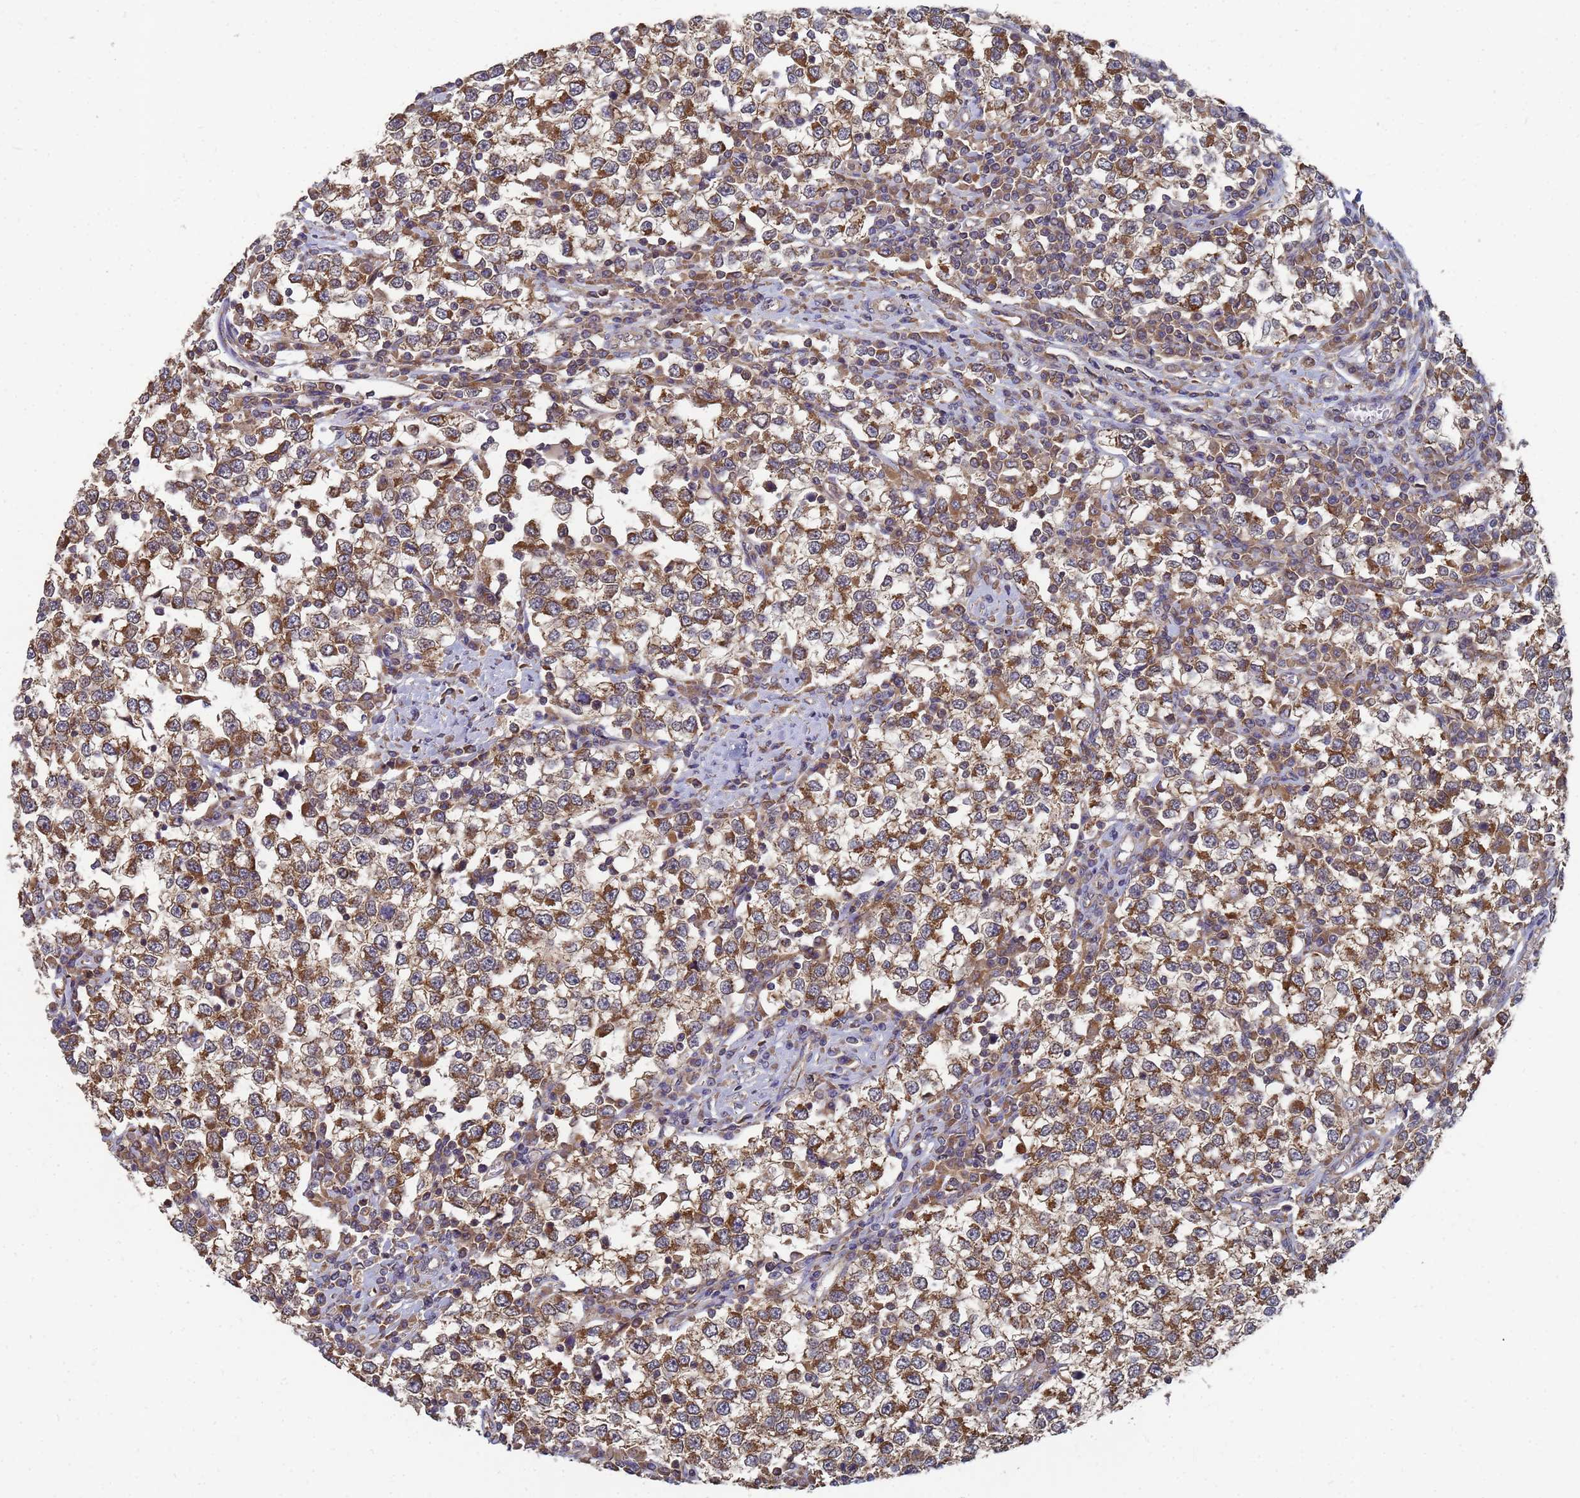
{"staining": {"intensity": "strong", "quantity": ">75%", "location": "cytoplasmic/membranous"}, "tissue": "testis cancer", "cell_type": "Tumor cells", "image_type": "cancer", "snomed": [{"axis": "morphology", "description": "Seminoma, NOS"}, {"axis": "topography", "description": "Testis"}], "caption": "Seminoma (testis) was stained to show a protein in brown. There is high levels of strong cytoplasmic/membranous positivity in approximately >75% of tumor cells.", "gene": "ALS2CL", "patient": {"sex": "male", "age": 65}}